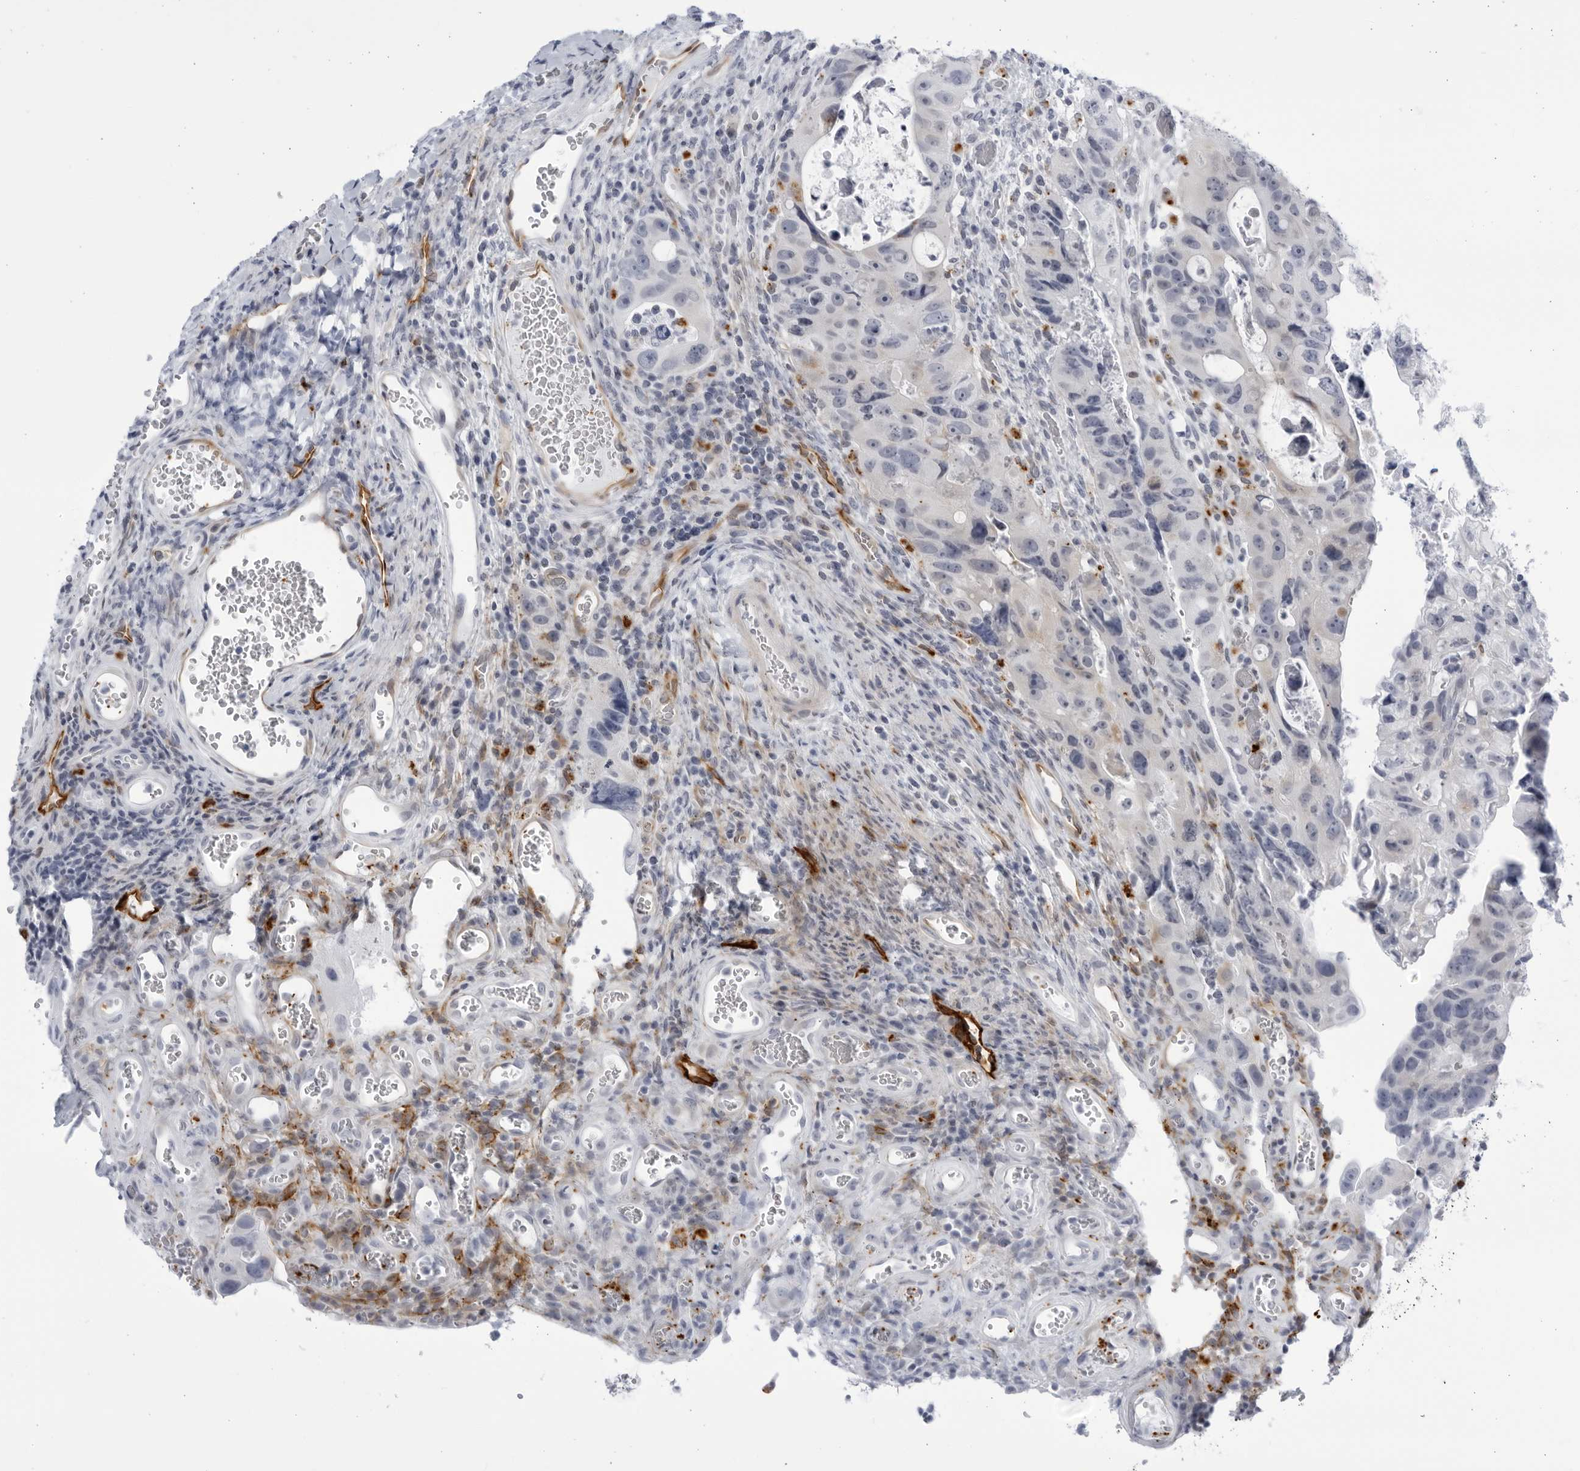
{"staining": {"intensity": "negative", "quantity": "none", "location": "none"}, "tissue": "colorectal cancer", "cell_type": "Tumor cells", "image_type": "cancer", "snomed": [{"axis": "morphology", "description": "Adenocarcinoma, NOS"}, {"axis": "topography", "description": "Rectum"}], "caption": "High magnification brightfield microscopy of colorectal adenocarcinoma stained with DAB (3,3'-diaminobenzidine) (brown) and counterstained with hematoxylin (blue): tumor cells show no significant positivity.", "gene": "CCDC181", "patient": {"sex": "male", "age": 59}}